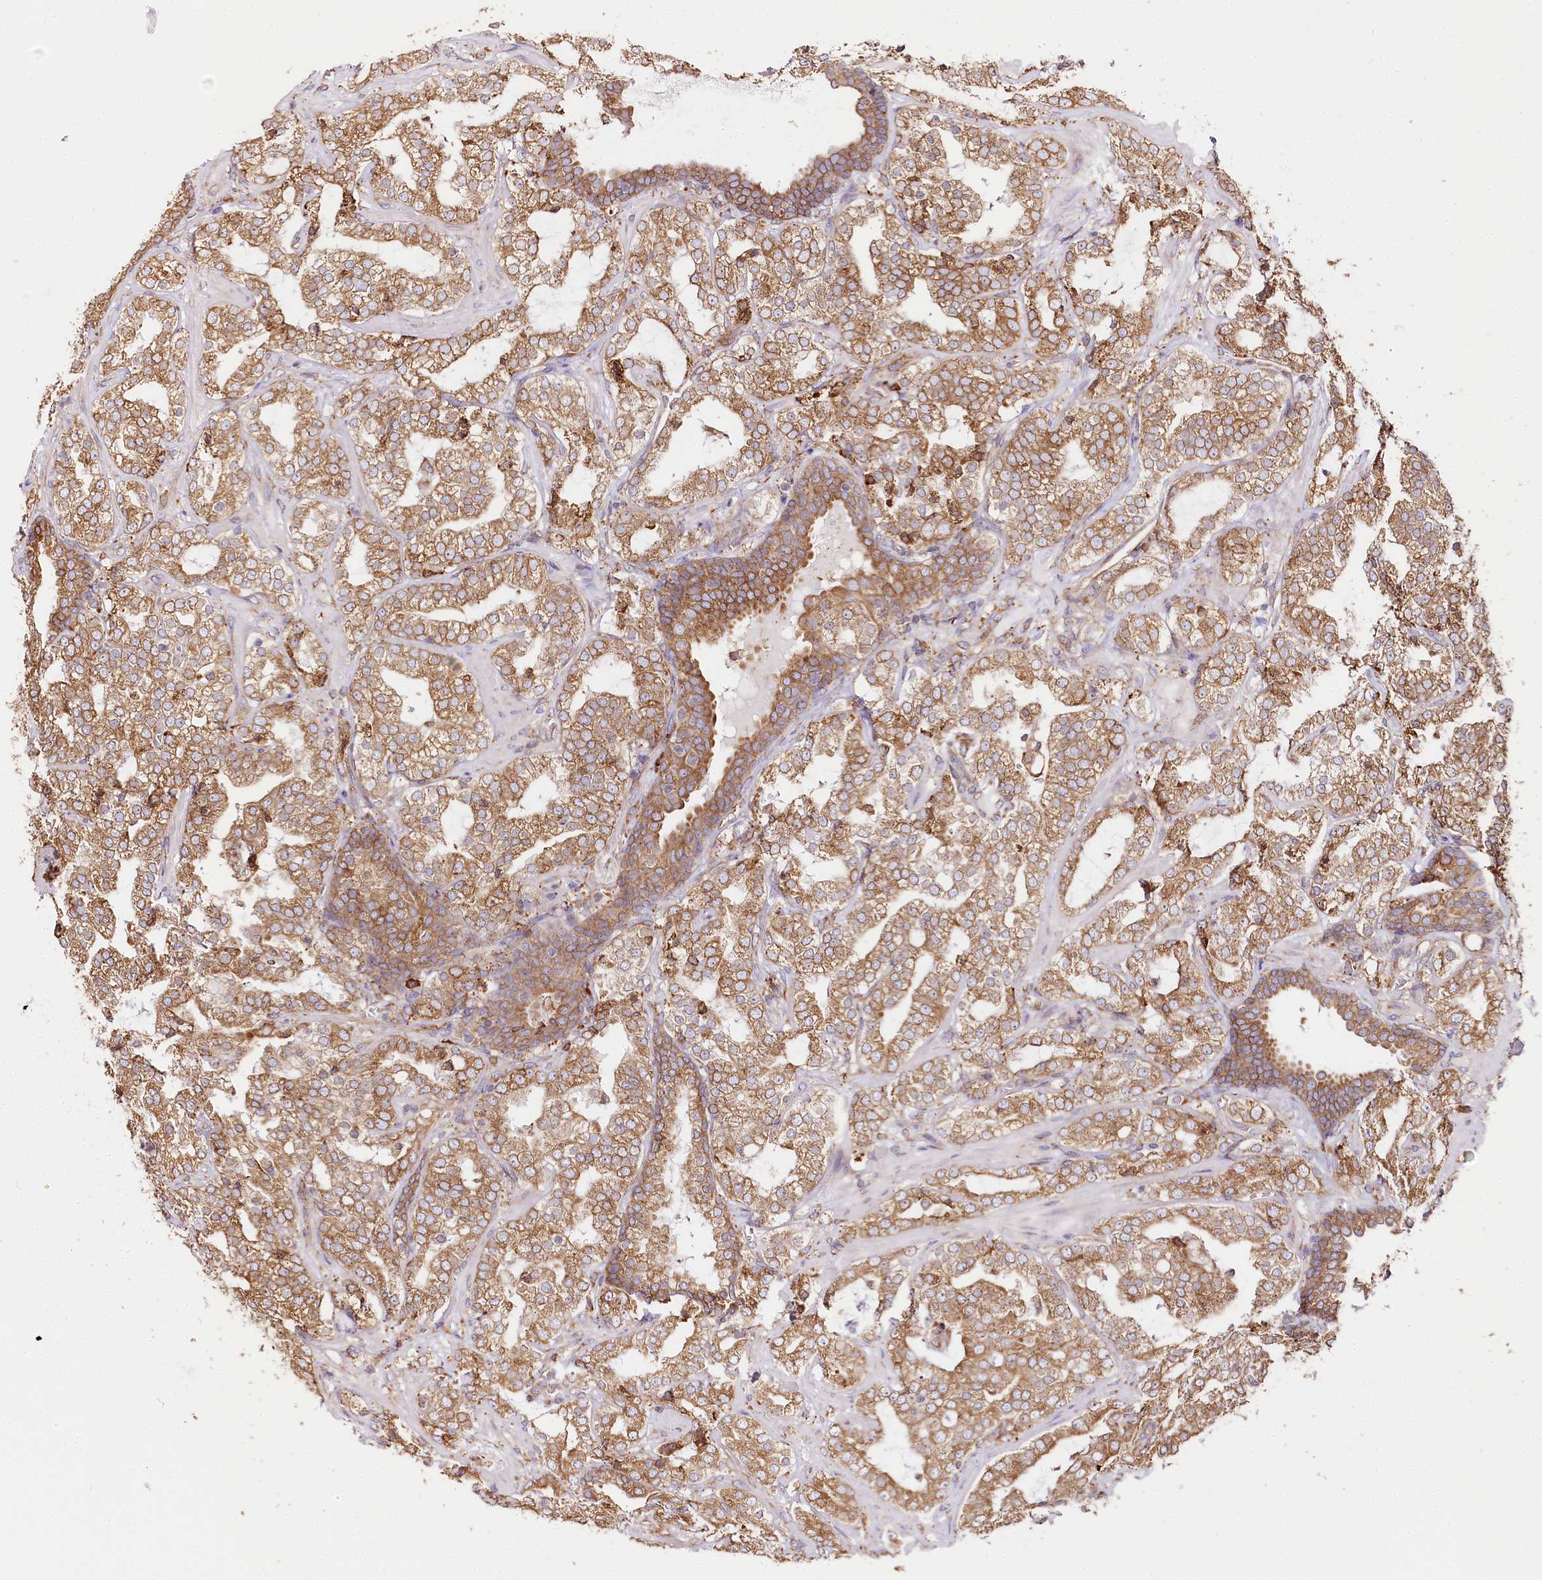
{"staining": {"intensity": "moderate", "quantity": ">75%", "location": "cytoplasmic/membranous"}, "tissue": "prostate cancer", "cell_type": "Tumor cells", "image_type": "cancer", "snomed": [{"axis": "morphology", "description": "Adenocarcinoma, High grade"}, {"axis": "topography", "description": "Prostate"}], "caption": "A brown stain labels moderate cytoplasmic/membranous positivity of a protein in human prostate cancer tumor cells.", "gene": "CNPY2", "patient": {"sex": "male", "age": 64}}